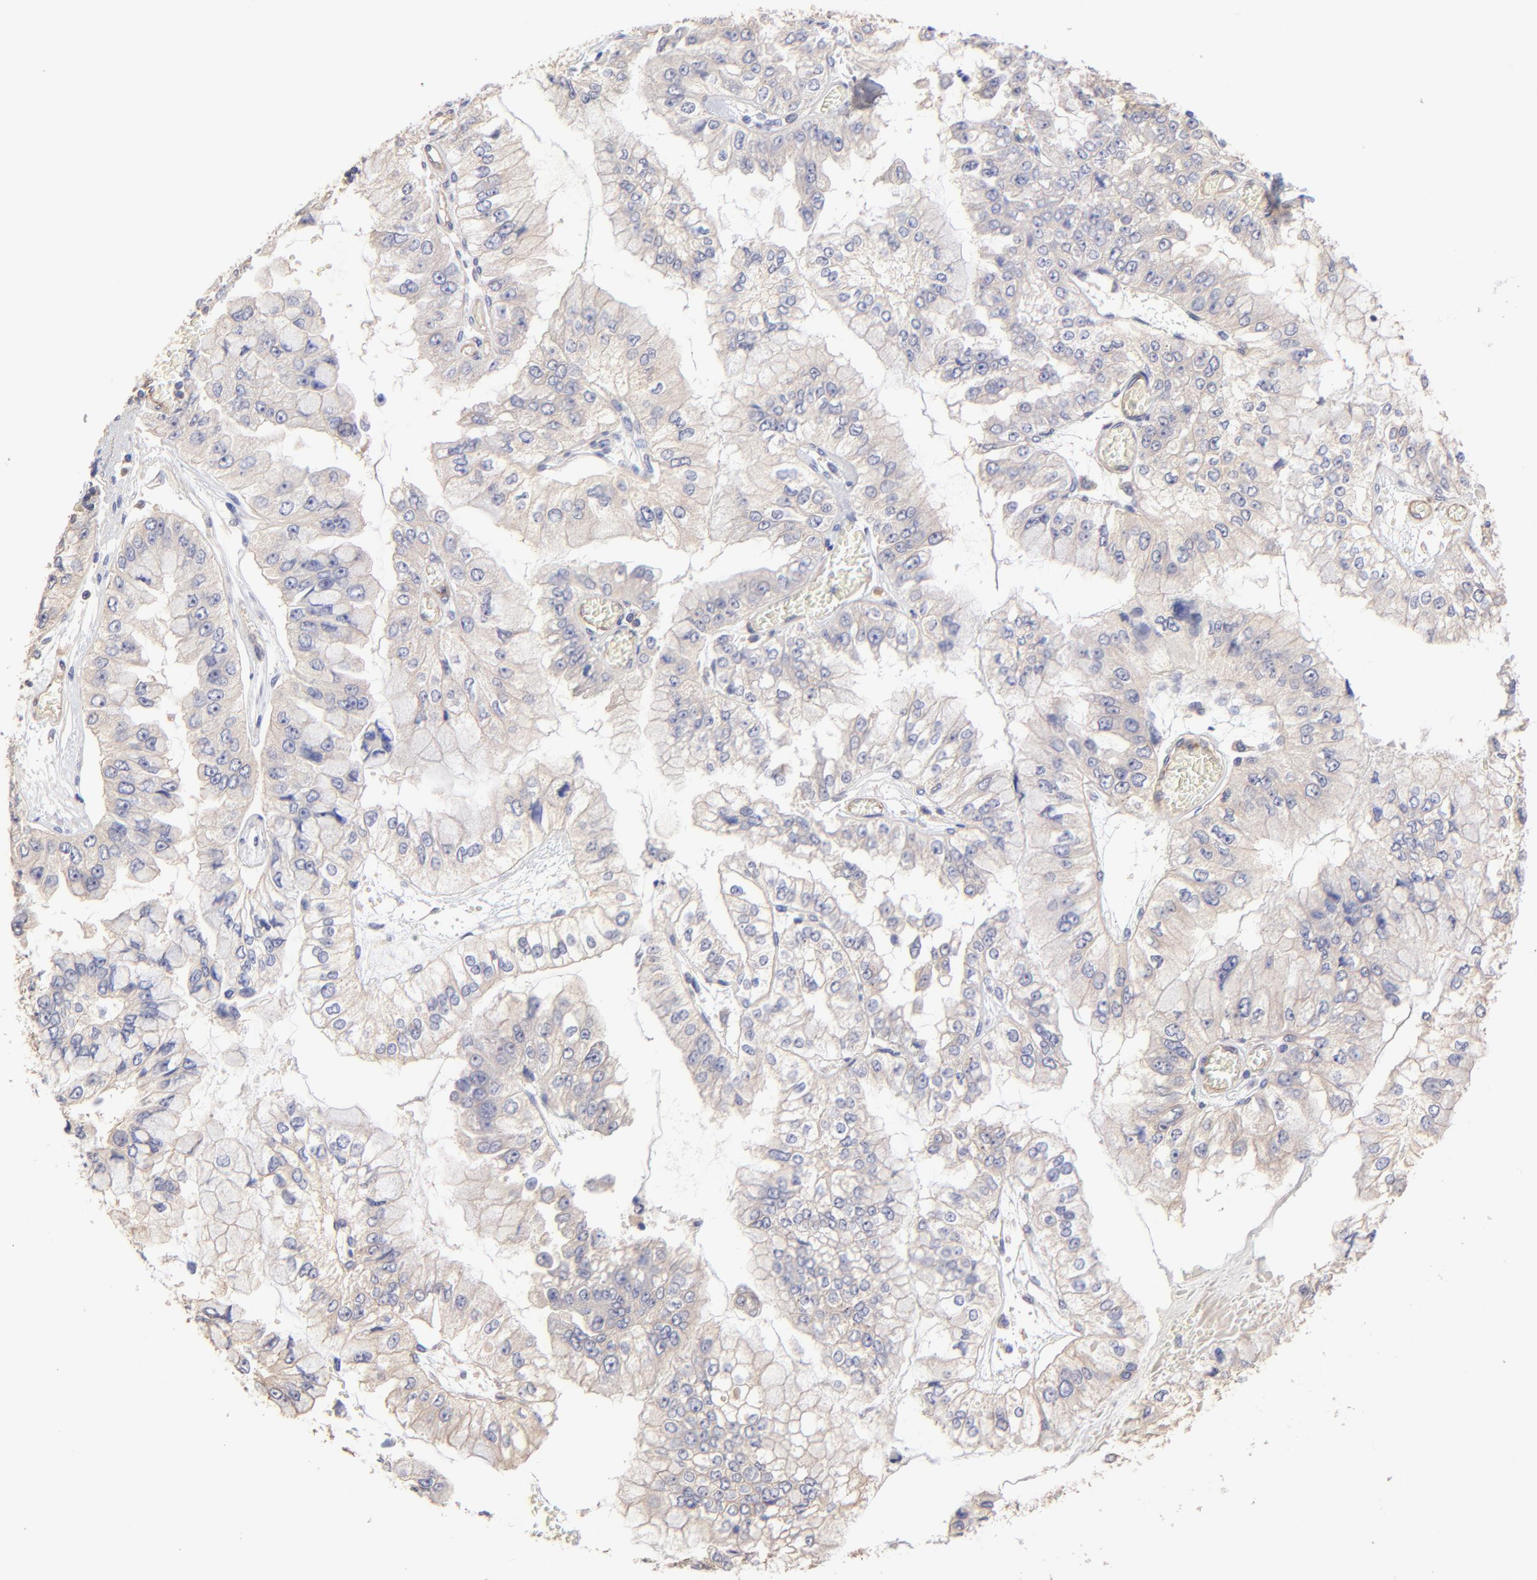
{"staining": {"intensity": "weak", "quantity": "<25%", "location": "cytoplasmic/membranous"}, "tissue": "liver cancer", "cell_type": "Tumor cells", "image_type": "cancer", "snomed": [{"axis": "morphology", "description": "Cholangiocarcinoma"}, {"axis": "topography", "description": "Liver"}], "caption": "Cholangiocarcinoma (liver) was stained to show a protein in brown. There is no significant staining in tumor cells.", "gene": "ASB7", "patient": {"sex": "female", "age": 79}}